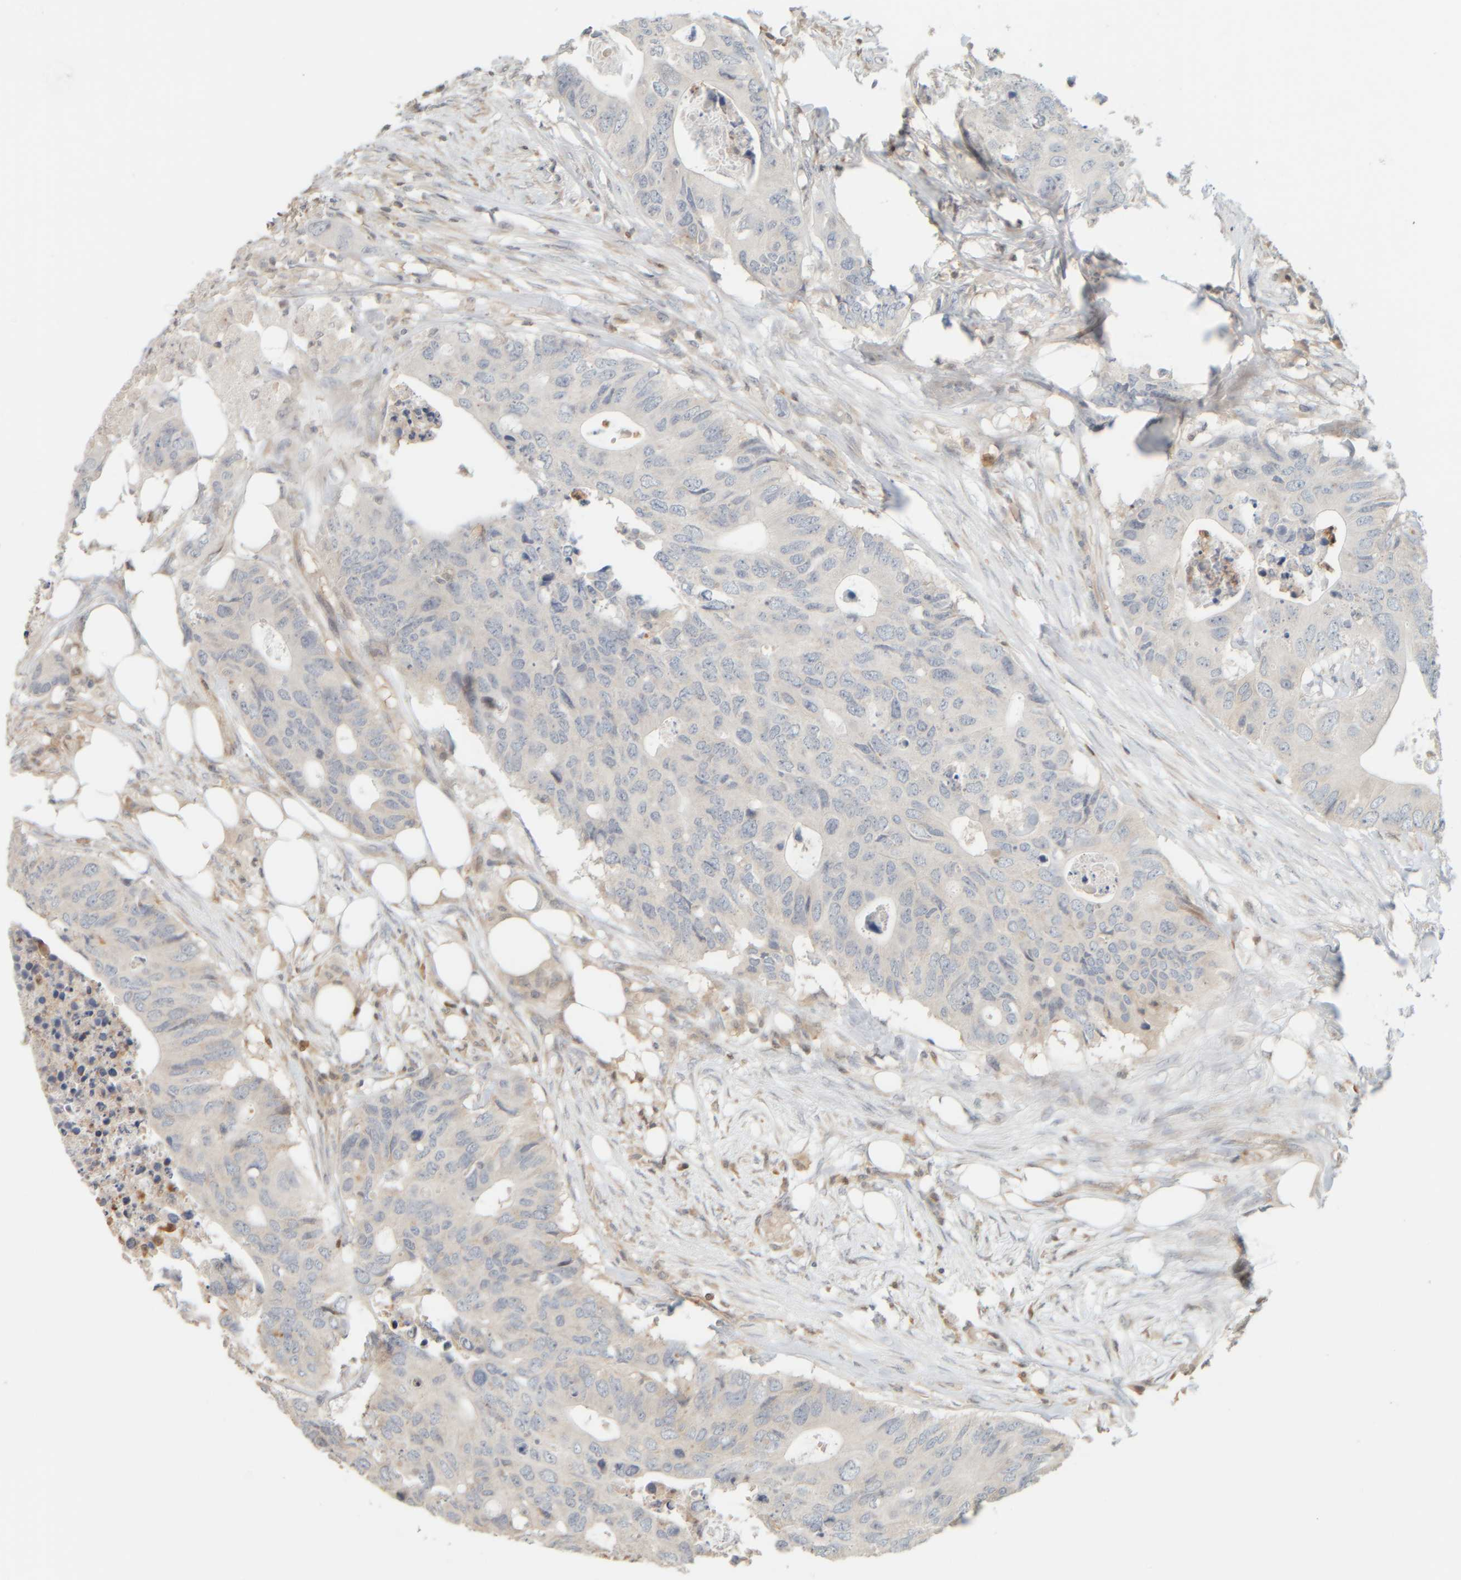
{"staining": {"intensity": "negative", "quantity": "none", "location": "none"}, "tissue": "colorectal cancer", "cell_type": "Tumor cells", "image_type": "cancer", "snomed": [{"axis": "morphology", "description": "Adenocarcinoma, NOS"}, {"axis": "topography", "description": "Colon"}], "caption": "High magnification brightfield microscopy of adenocarcinoma (colorectal) stained with DAB (3,3'-diaminobenzidine) (brown) and counterstained with hematoxylin (blue): tumor cells show no significant positivity. (DAB (3,3'-diaminobenzidine) immunohistochemistry (IHC) with hematoxylin counter stain).", "gene": "PTGES3L-AARSD1", "patient": {"sex": "male", "age": 71}}